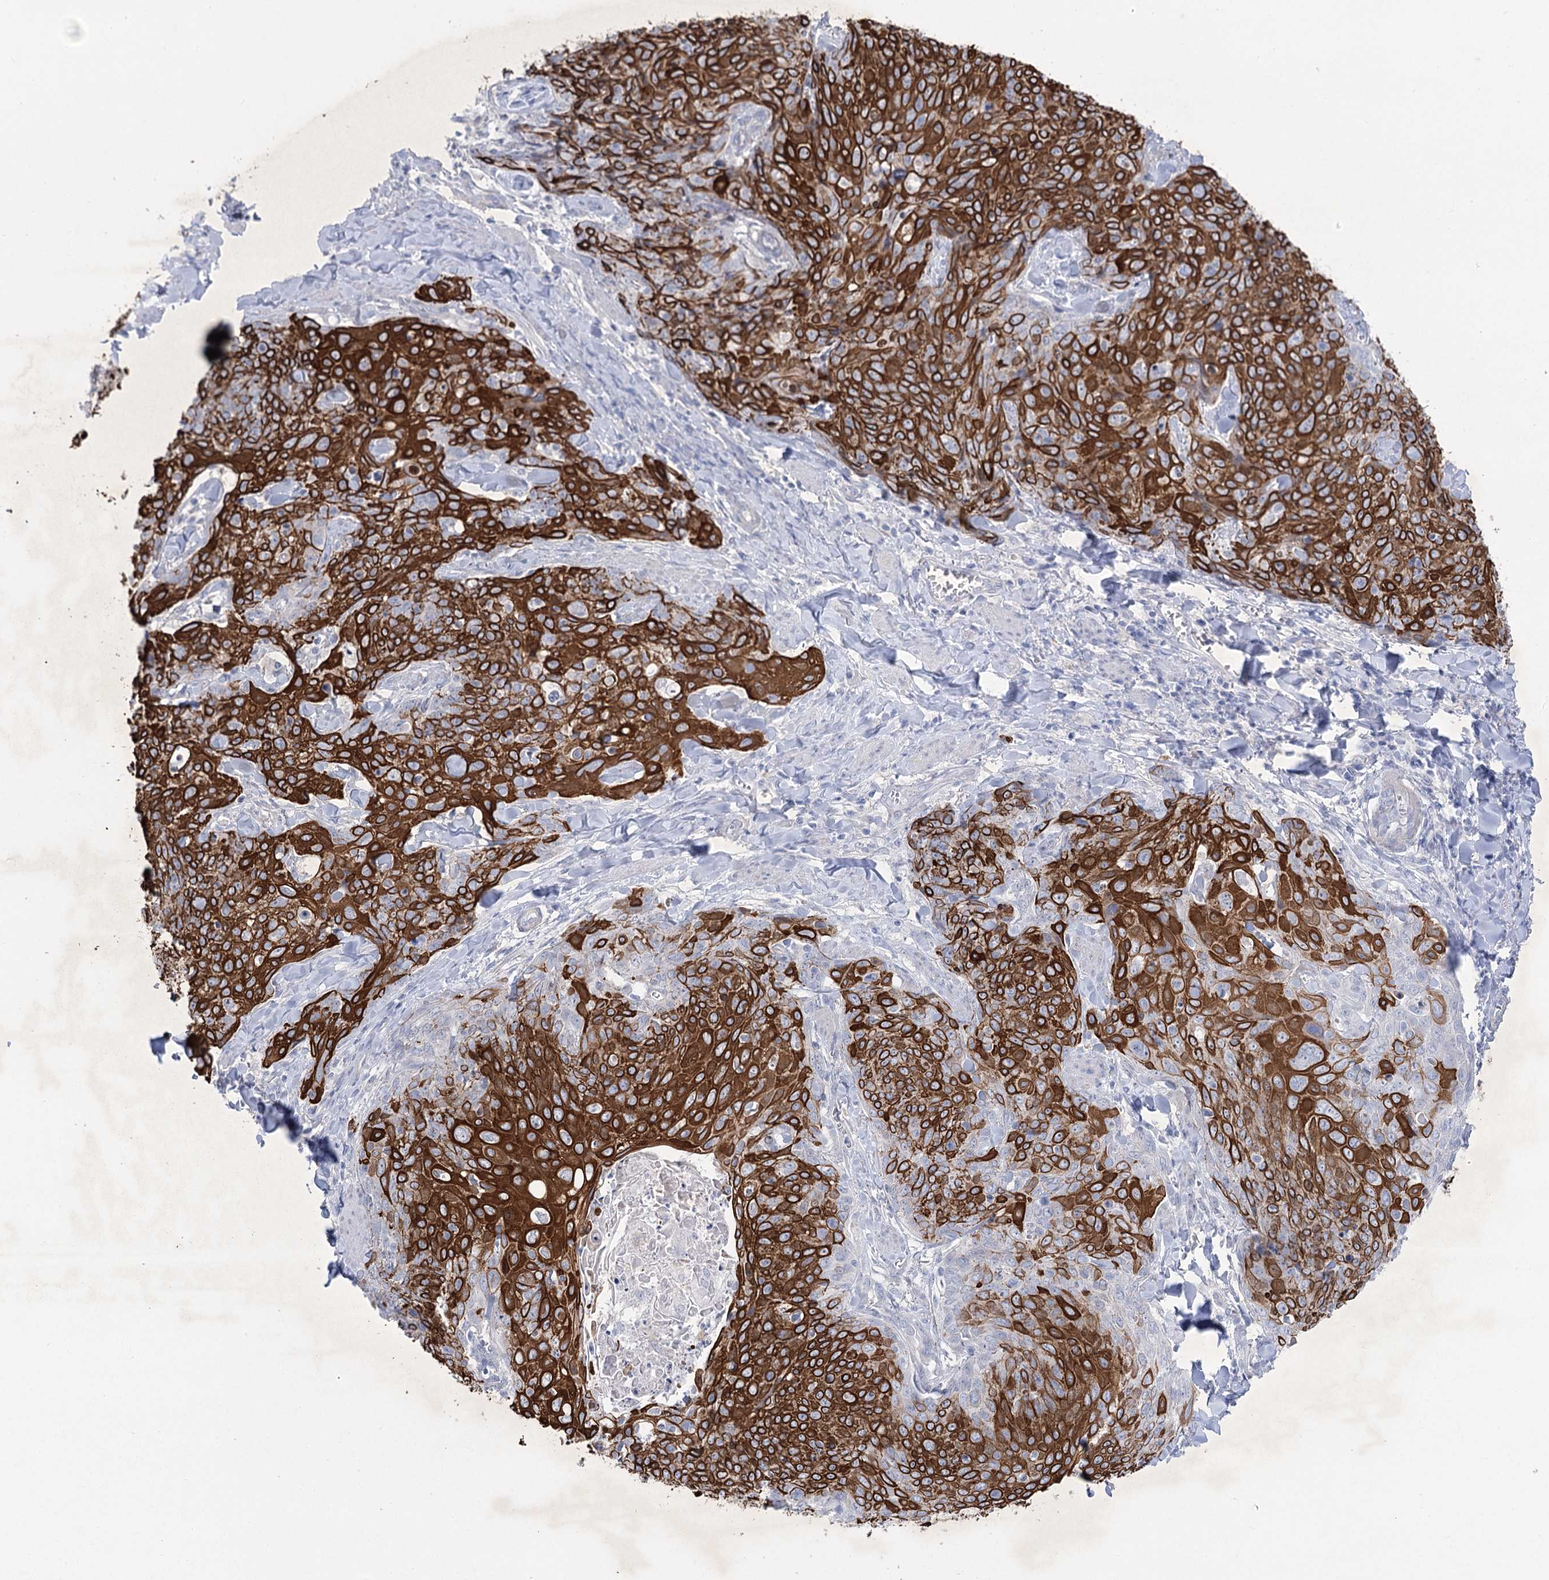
{"staining": {"intensity": "strong", "quantity": ">75%", "location": "cytoplasmic/membranous"}, "tissue": "skin cancer", "cell_type": "Tumor cells", "image_type": "cancer", "snomed": [{"axis": "morphology", "description": "Squamous cell carcinoma, NOS"}, {"axis": "topography", "description": "Skin"}, {"axis": "topography", "description": "Vulva"}], "caption": "IHC micrograph of neoplastic tissue: skin squamous cell carcinoma stained using immunohistochemistry (IHC) reveals high levels of strong protein expression localized specifically in the cytoplasmic/membranous of tumor cells, appearing as a cytoplasmic/membranous brown color.", "gene": "CCDC88A", "patient": {"sex": "female", "age": 85}}